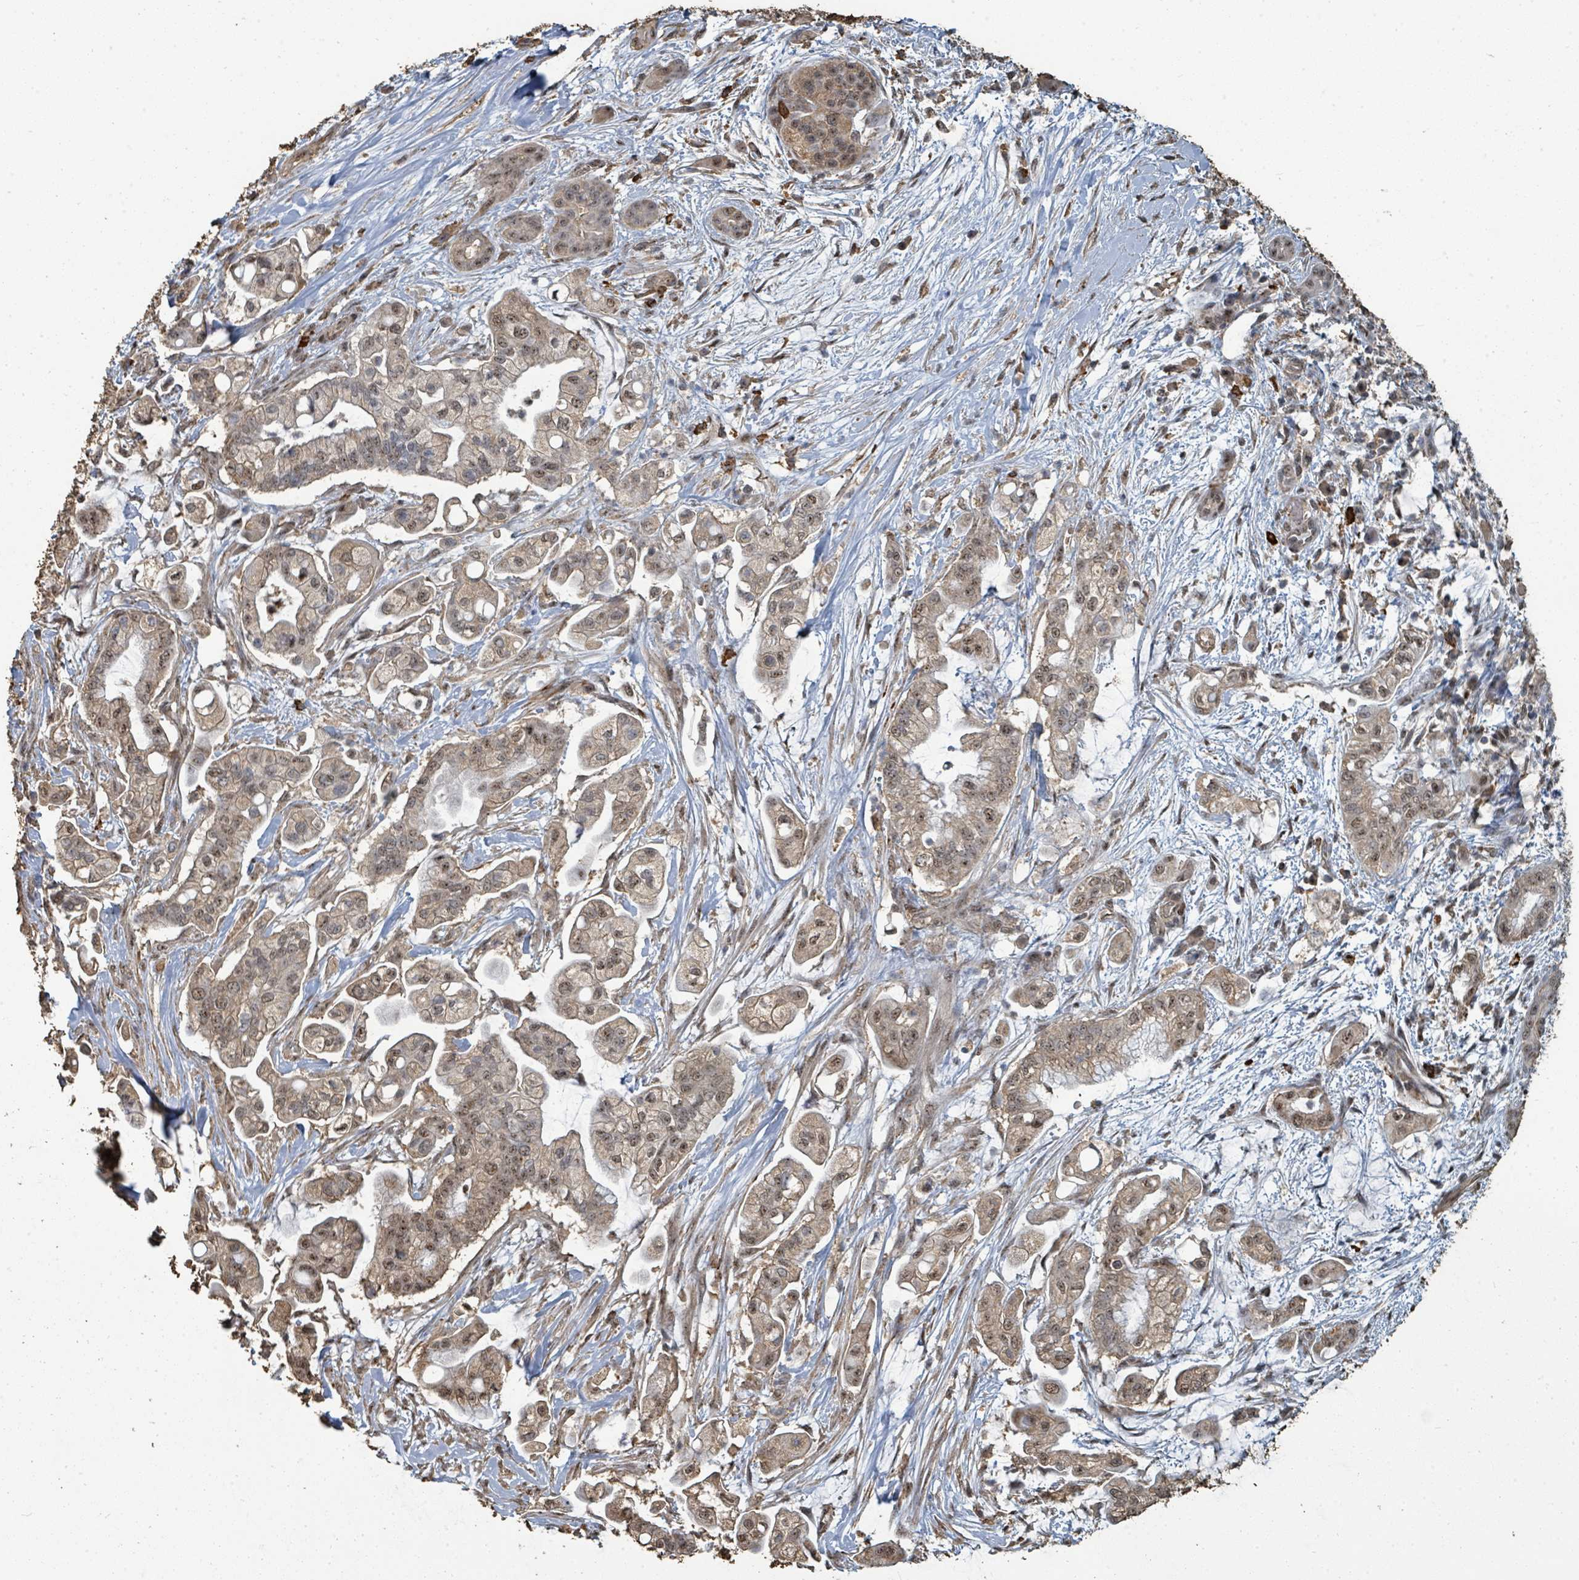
{"staining": {"intensity": "weak", "quantity": "25%-75%", "location": "cytoplasmic/membranous,nuclear"}, "tissue": "pancreatic cancer", "cell_type": "Tumor cells", "image_type": "cancer", "snomed": [{"axis": "morphology", "description": "Adenocarcinoma, NOS"}, {"axis": "topography", "description": "Pancreas"}], "caption": "This is a micrograph of immunohistochemistry (IHC) staining of pancreatic adenocarcinoma, which shows weak positivity in the cytoplasmic/membranous and nuclear of tumor cells.", "gene": "C6orf52", "patient": {"sex": "female", "age": 69}}